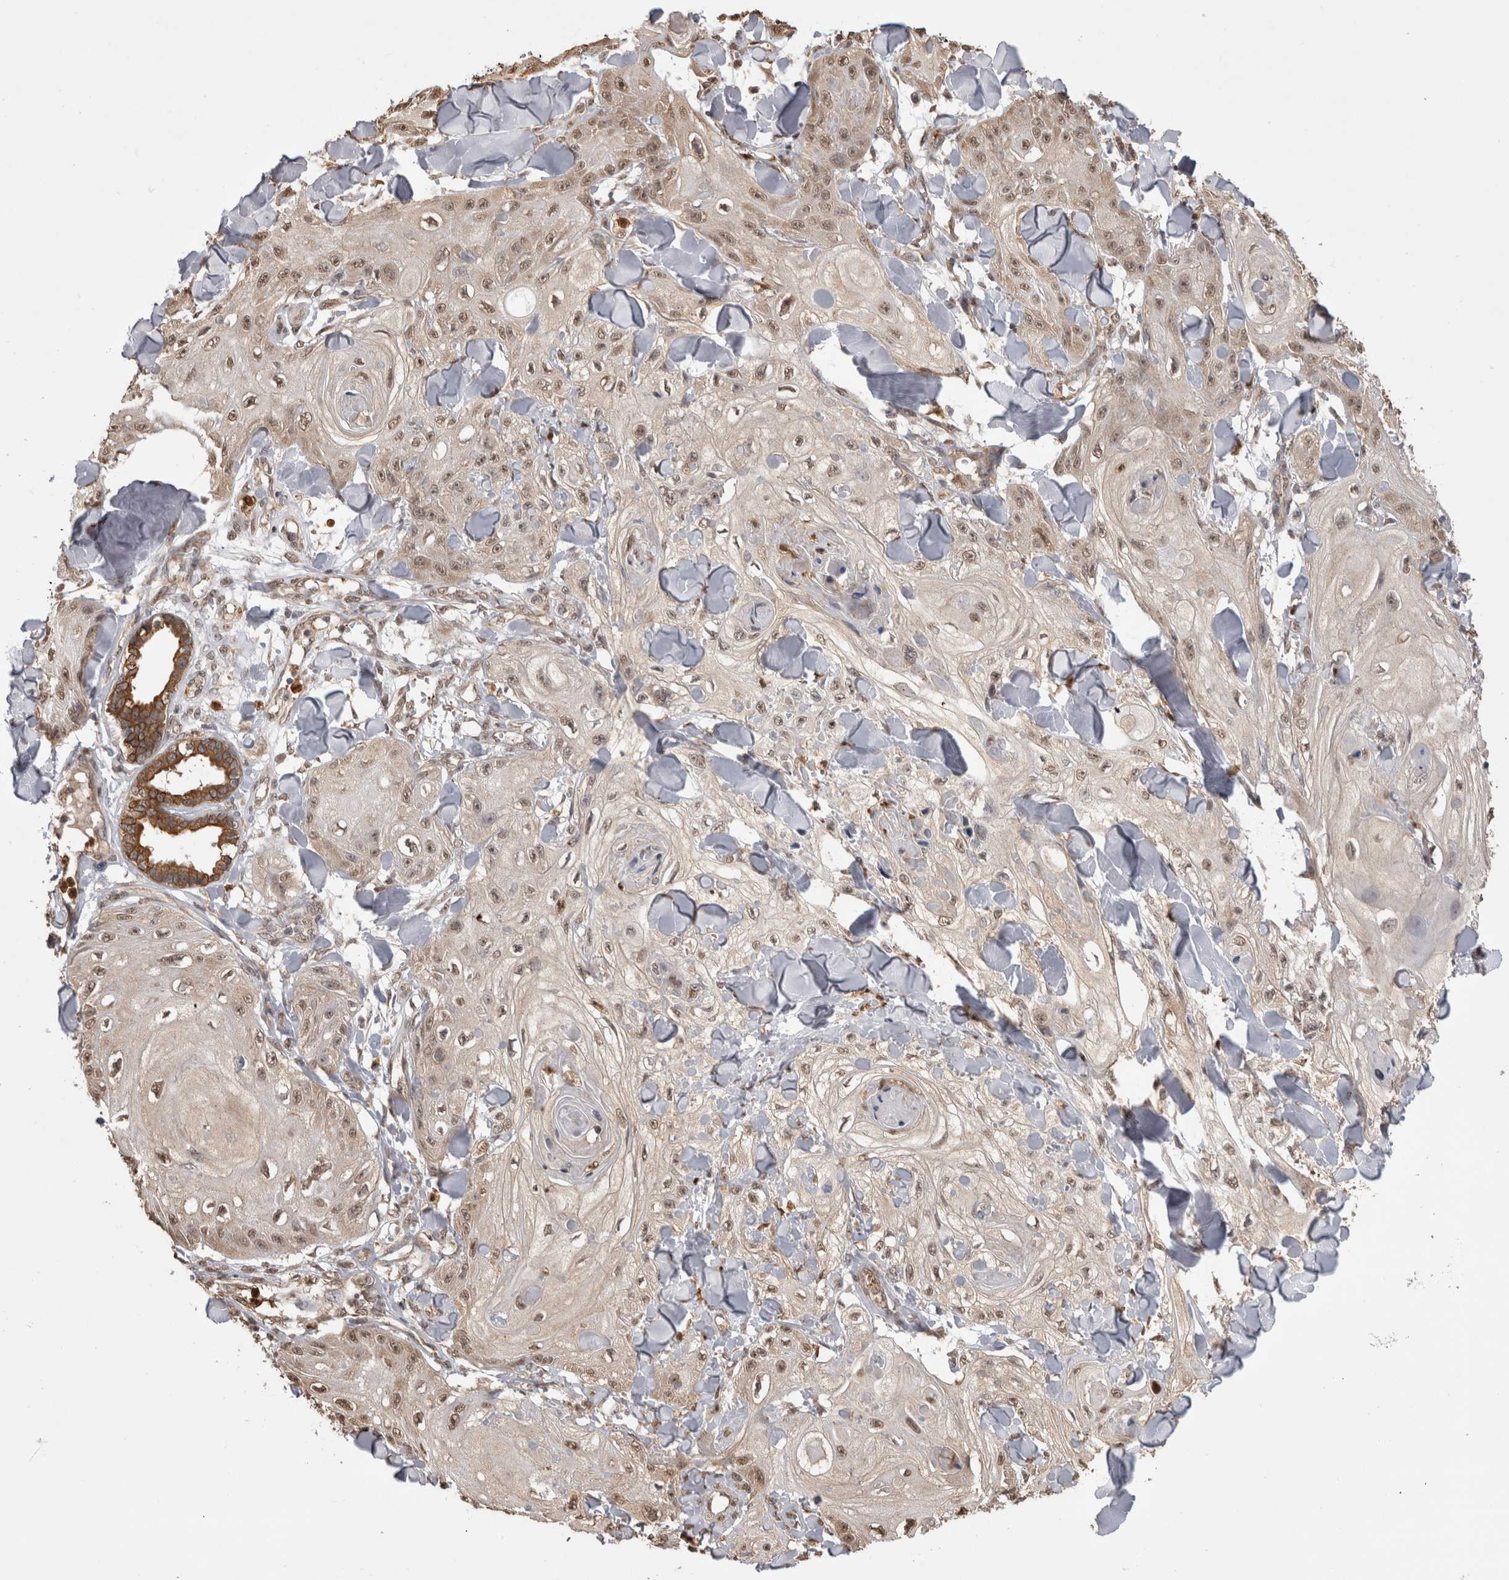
{"staining": {"intensity": "weak", "quantity": ">75%", "location": "nuclear"}, "tissue": "skin cancer", "cell_type": "Tumor cells", "image_type": "cancer", "snomed": [{"axis": "morphology", "description": "Squamous cell carcinoma, NOS"}, {"axis": "topography", "description": "Skin"}], "caption": "This image displays immunohistochemistry staining of human skin cancer, with low weak nuclear staining in about >75% of tumor cells.", "gene": "PAK4", "patient": {"sex": "male", "age": 74}}